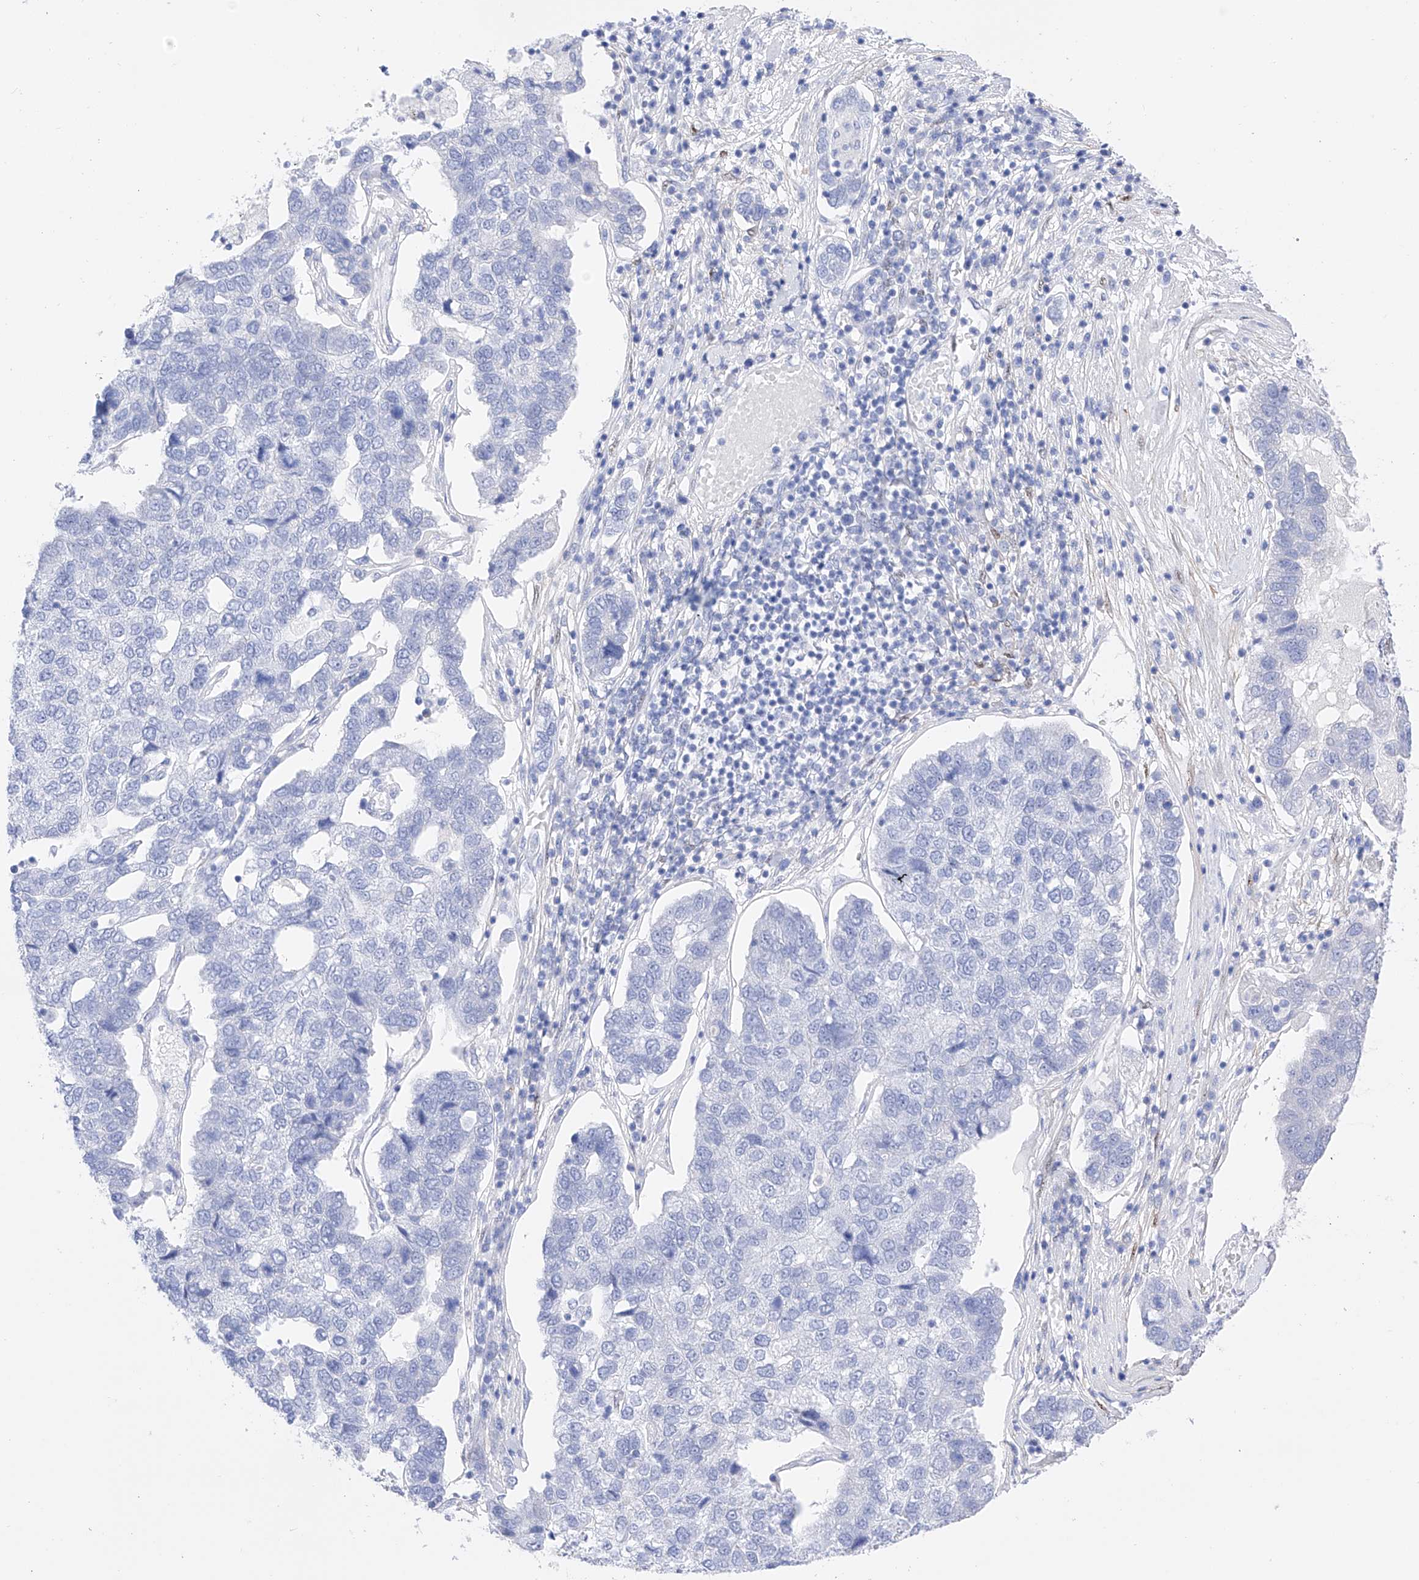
{"staining": {"intensity": "negative", "quantity": "none", "location": "none"}, "tissue": "pancreatic cancer", "cell_type": "Tumor cells", "image_type": "cancer", "snomed": [{"axis": "morphology", "description": "Adenocarcinoma, NOS"}, {"axis": "topography", "description": "Pancreas"}], "caption": "Tumor cells show no significant protein expression in pancreatic cancer.", "gene": "TRPC7", "patient": {"sex": "female", "age": 61}}